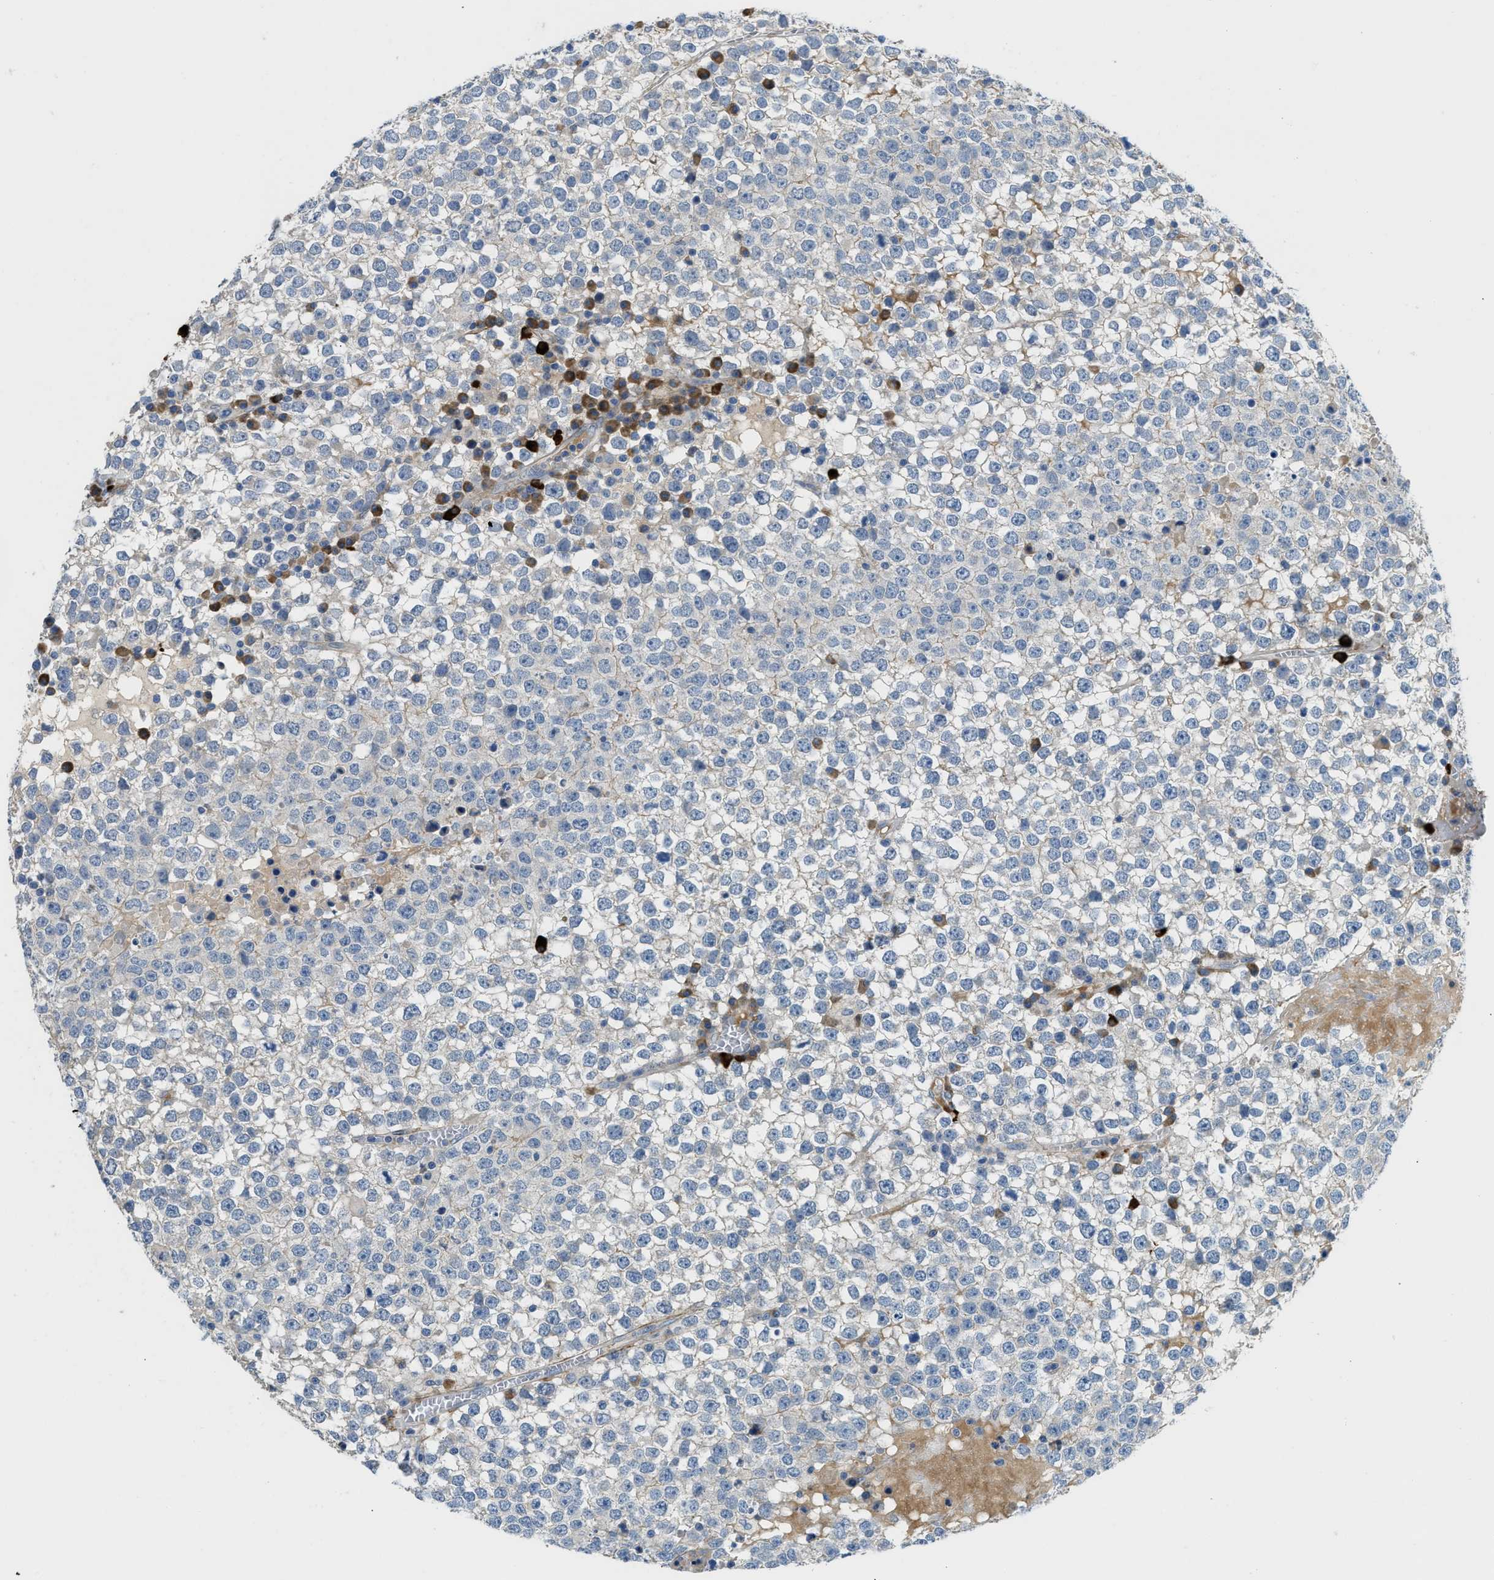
{"staining": {"intensity": "negative", "quantity": "none", "location": "none"}, "tissue": "testis cancer", "cell_type": "Tumor cells", "image_type": "cancer", "snomed": [{"axis": "morphology", "description": "Seminoma, NOS"}, {"axis": "topography", "description": "Testis"}], "caption": "Immunohistochemical staining of seminoma (testis) reveals no significant positivity in tumor cells. (IHC, brightfield microscopy, high magnification).", "gene": "BMPR1A", "patient": {"sex": "male", "age": 65}}